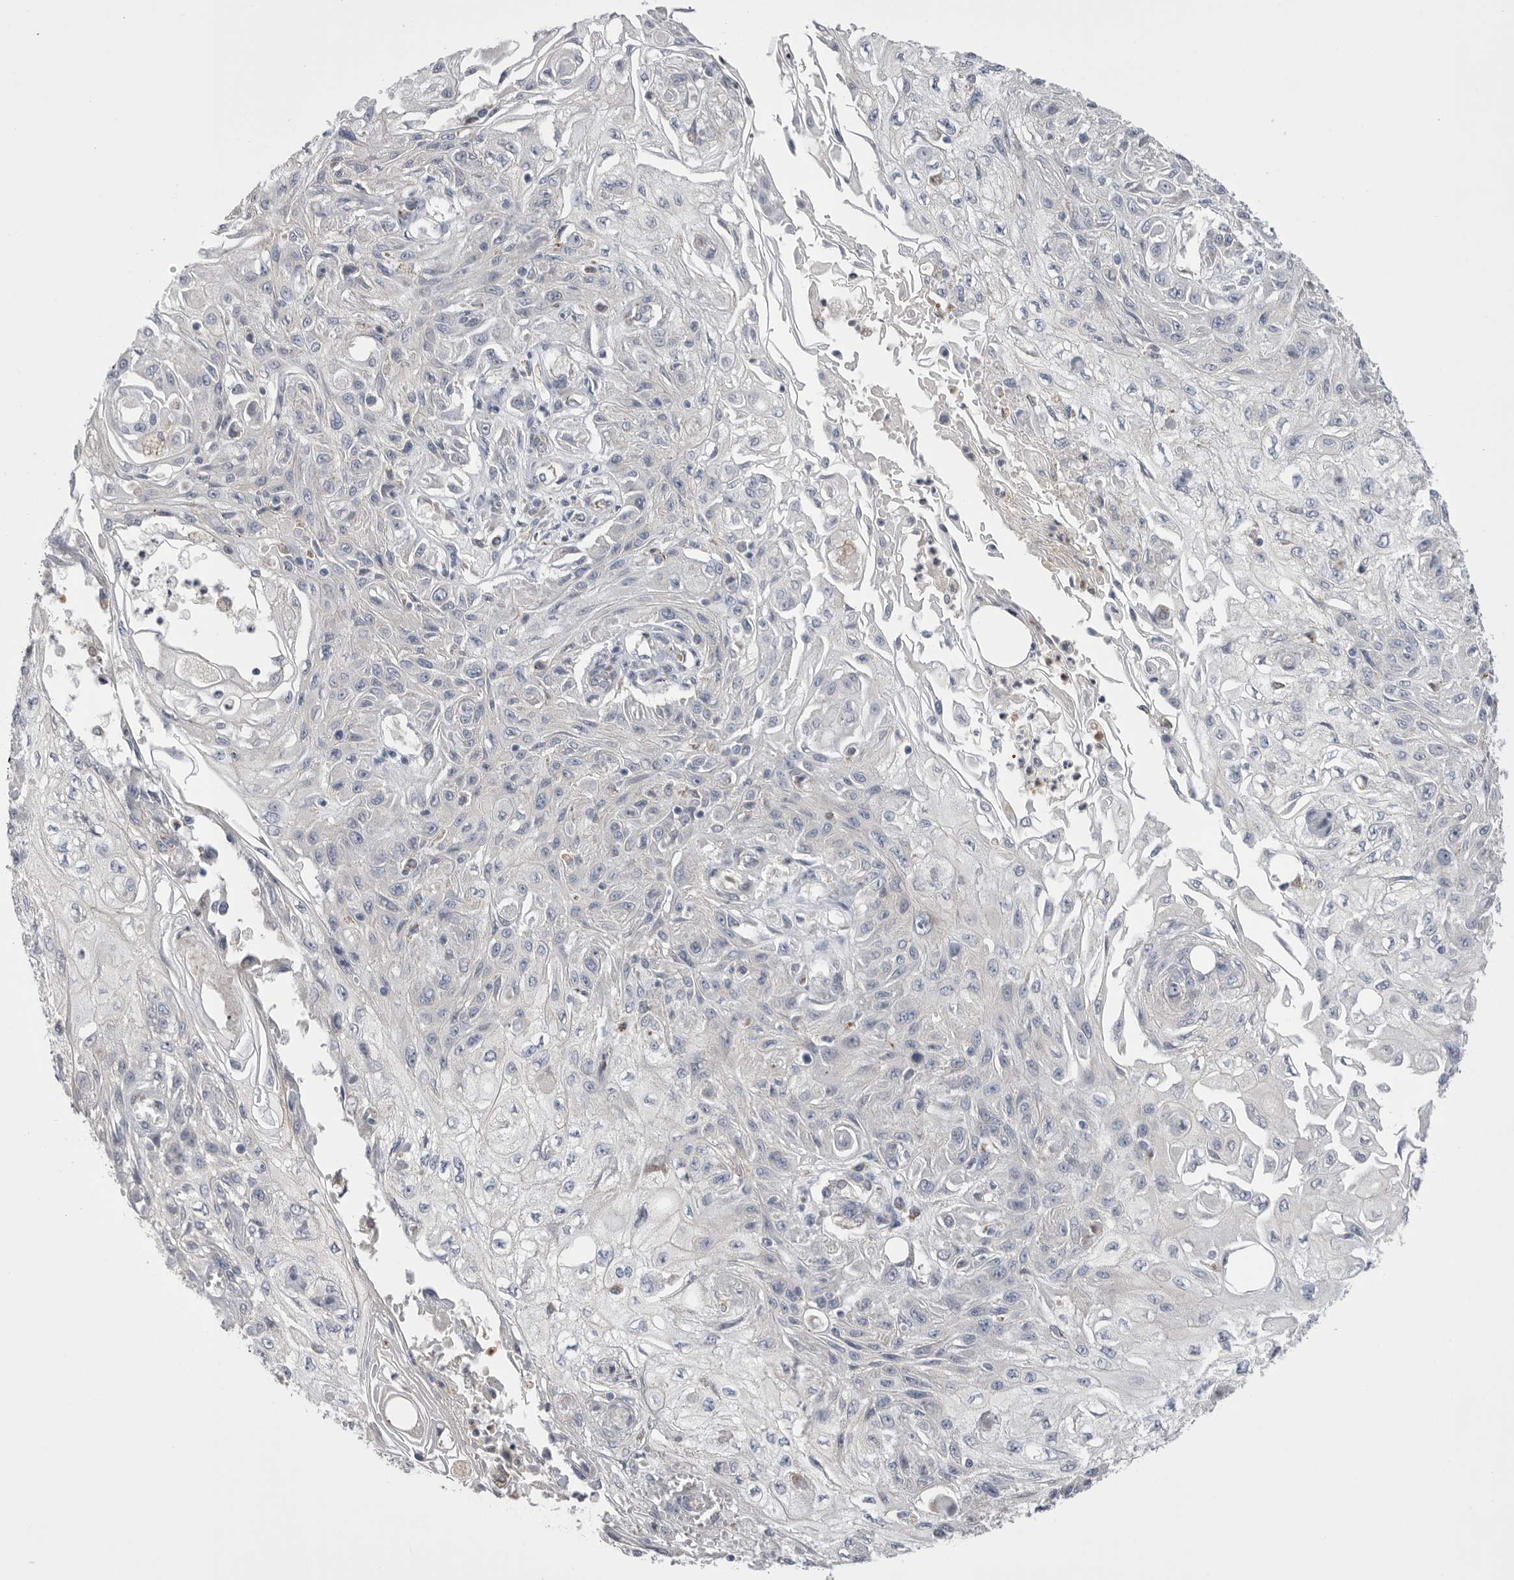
{"staining": {"intensity": "negative", "quantity": "none", "location": "none"}, "tissue": "skin cancer", "cell_type": "Tumor cells", "image_type": "cancer", "snomed": [{"axis": "morphology", "description": "Squamous cell carcinoma, NOS"}, {"axis": "morphology", "description": "Squamous cell carcinoma, metastatic, NOS"}, {"axis": "topography", "description": "Skin"}, {"axis": "topography", "description": "Lymph node"}], "caption": "DAB (3,3'-diaminobenzidine) immunohistochemical staining of skin cancer (squamous cell carcinoma) displays no significant staining in tumor cells.", "gene": "CCDC126", "patient": {"sex": "male", "age": 75}}